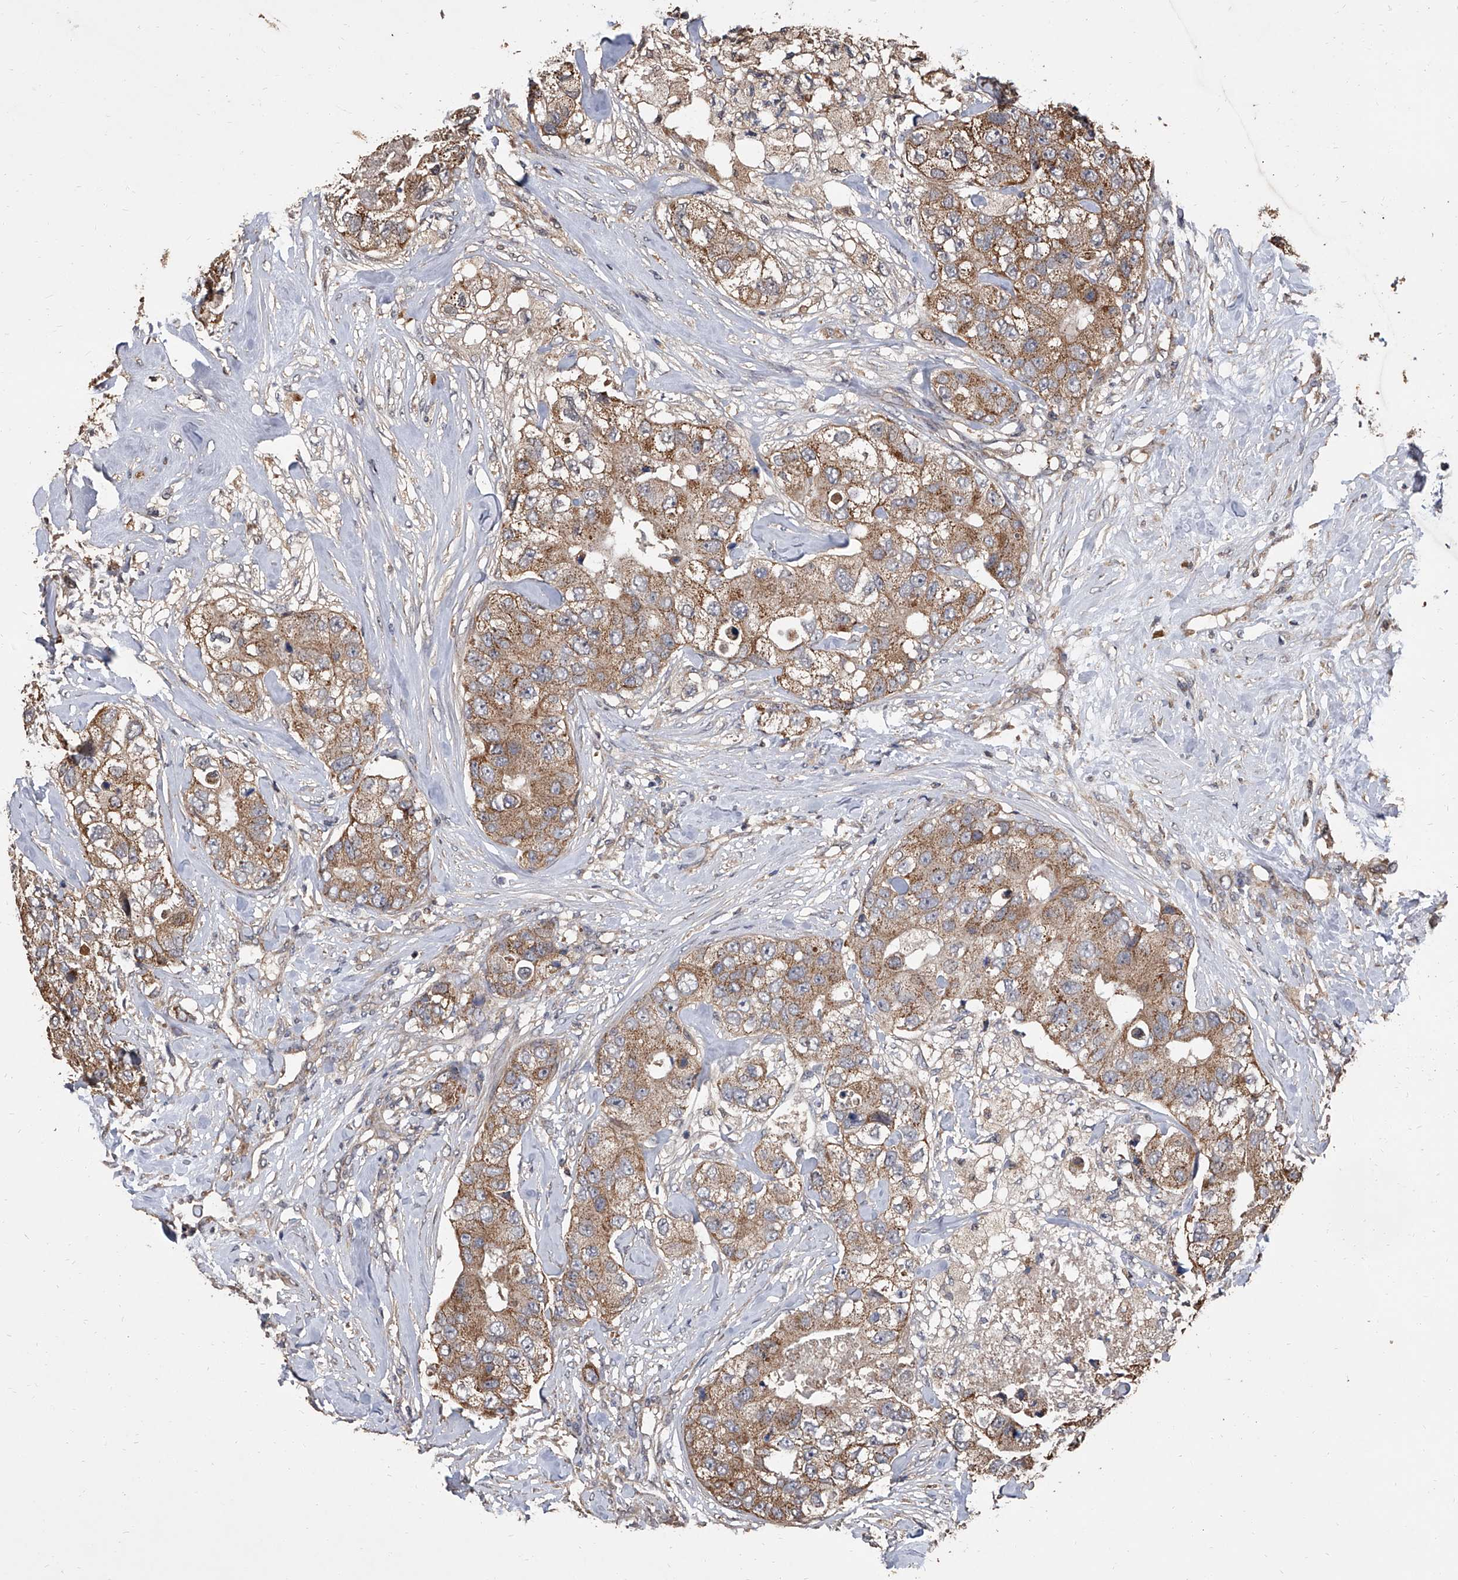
{"staining": {"intensity": "moderate", "quantity": ">75%", "location": "cytoplasmic/membranous"}, "tissue": "breast cancer", "cell_type": "Tumor cells", "image_type": "cancer", "snomed": [{"axis": "morphology", "description": "Duct carcinoma"}, {"axis": "topography", "description": "Breast"}], "caption": "Immunohistochemical staining of human breast cancer (intraductal carcinoma) reveals moderate cytoplasmic/membranous protein staining in about >75% of tumor cells.", "gene": "LTV1", "patient": {"sex": "female", "age": 62}}